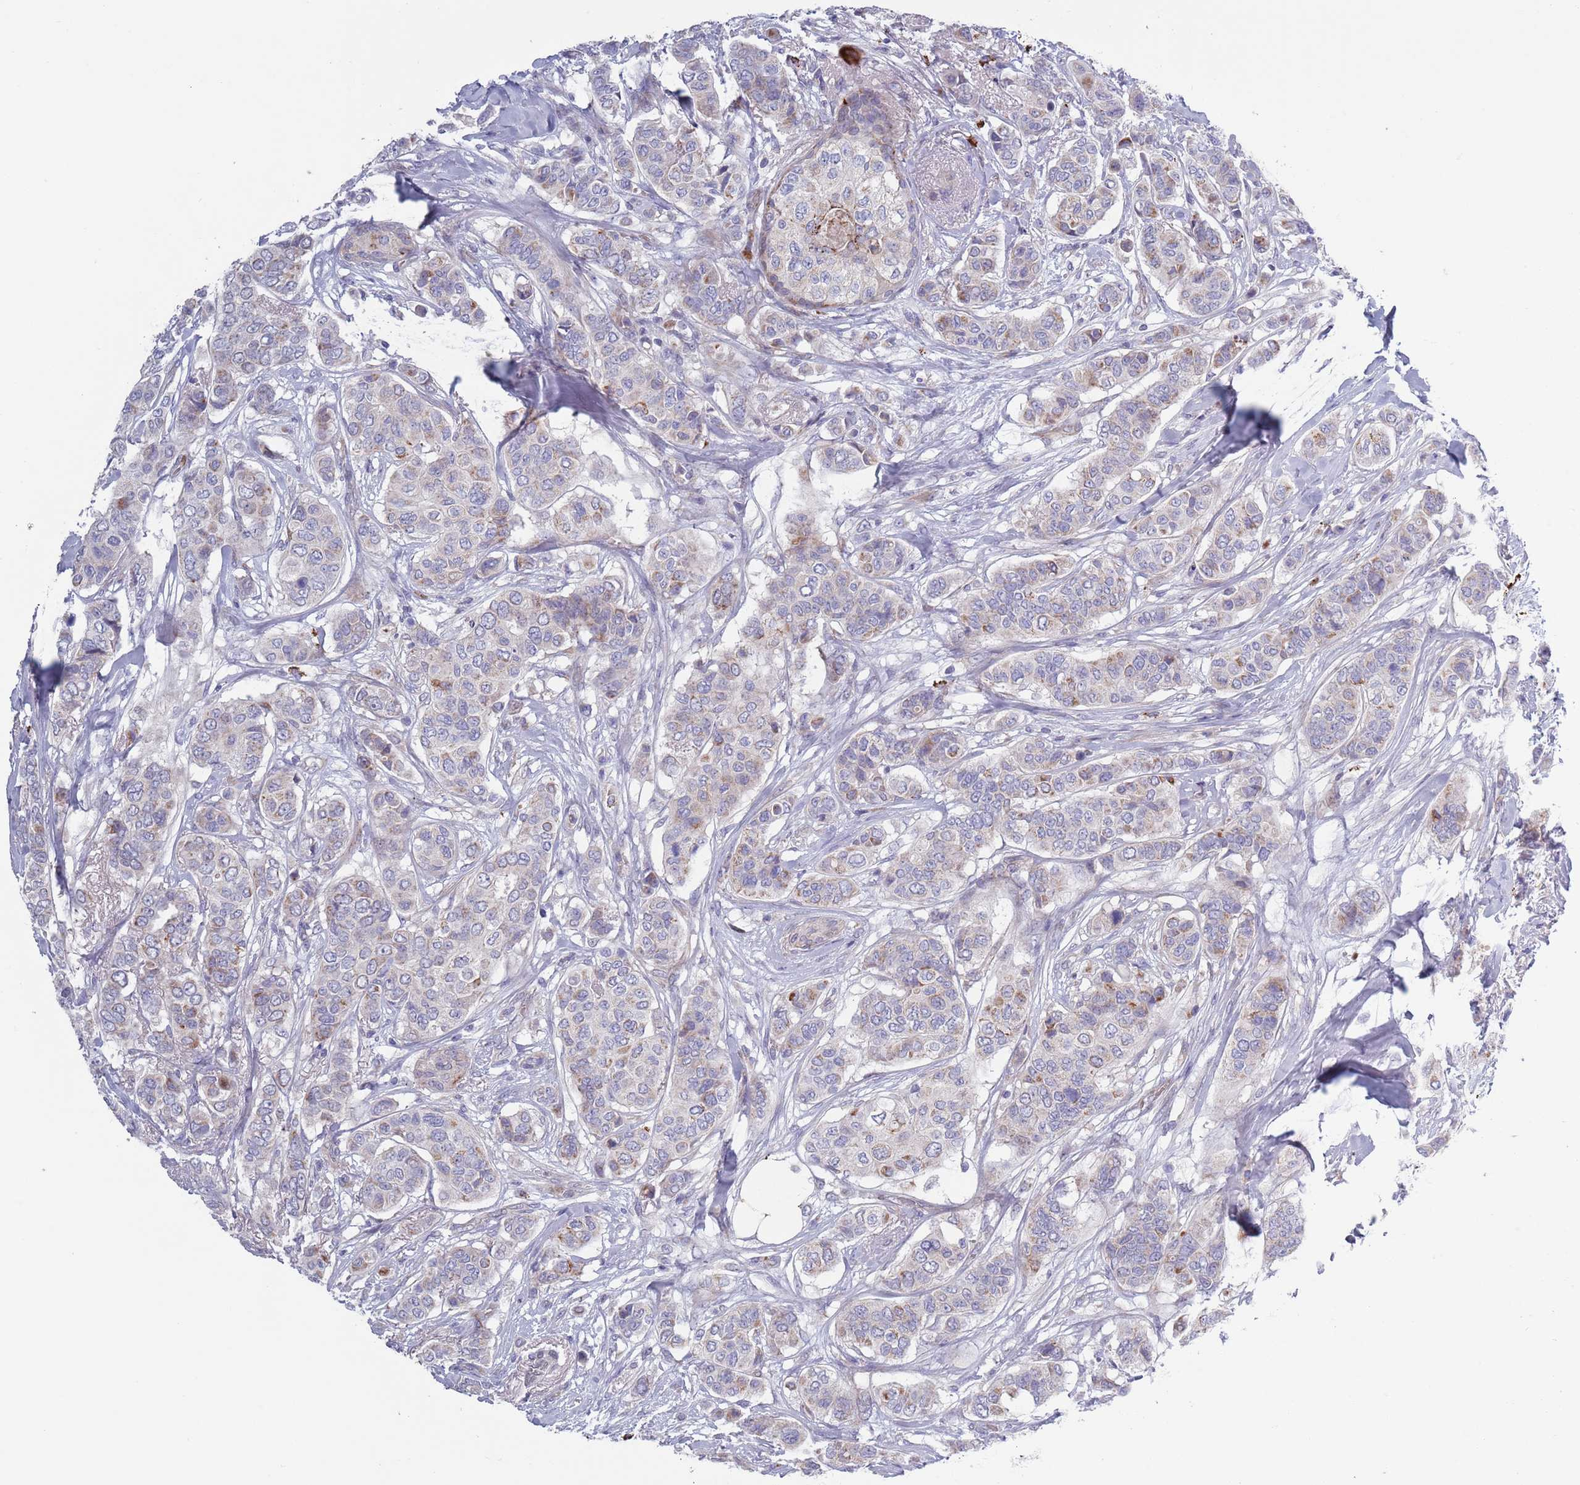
{"staining": {"intensity": "strong", "quantity": "<25%", "location": "cytoplasmic/membranous"}, "tissue": "breast cancer", "cell_type": "Tumor cells", "image_type": "cancer", "snomed": [{"axis": "morphology", "description": "Lobular carcinoma"}, {"axis": "topography", "description": "Breast"}], "caption": "Immunohistochemical staining of breast cancer (lobular carcinoma) exhibits strong cytoplasmic/membranous protein positivity in about <25% of tumor cells.", "gene": "TYW1", "patient": {"sex": "female", "age": 51}}